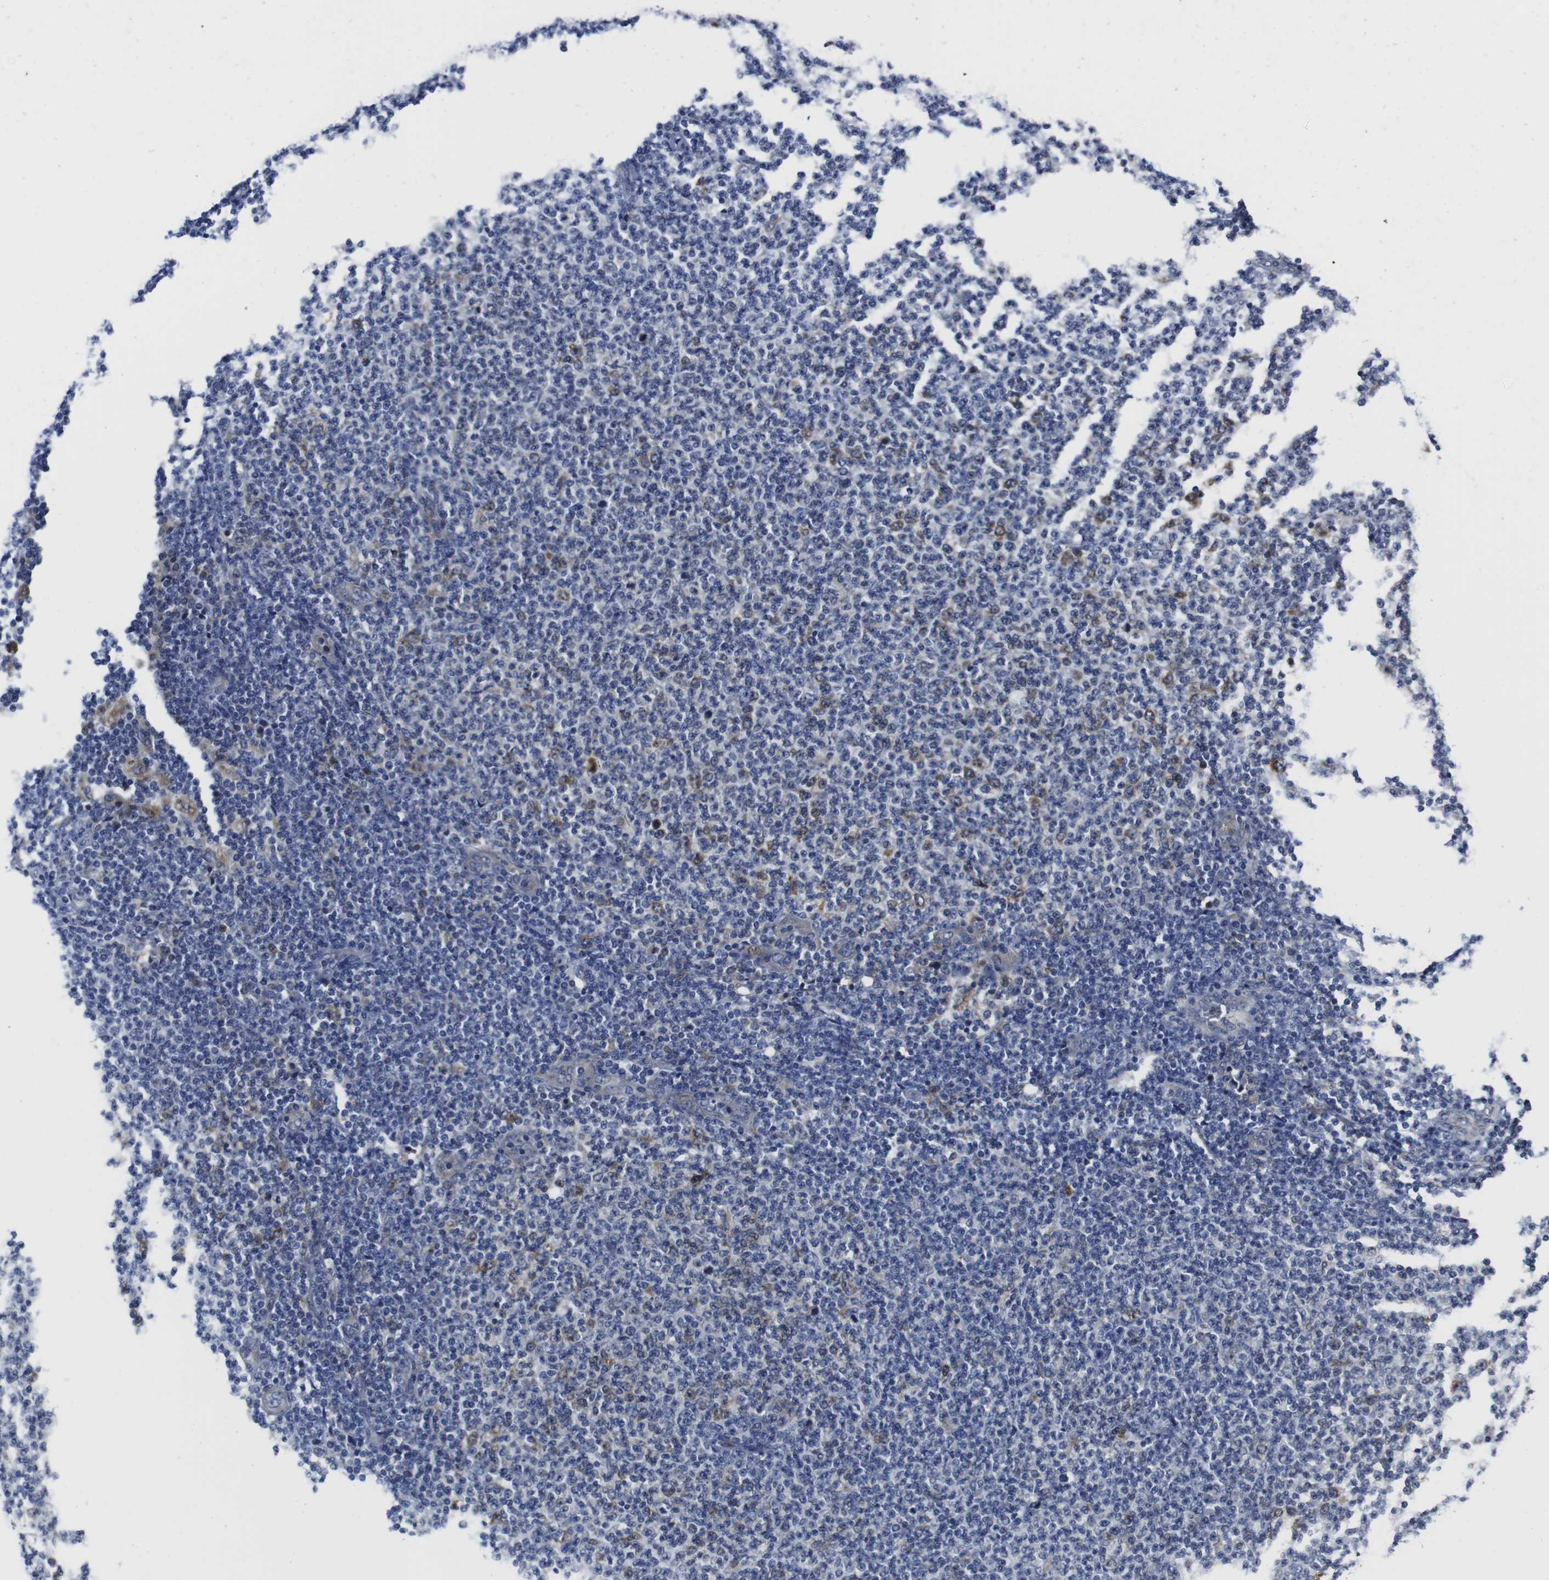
{"staining": {"intensity": "weak", "quantity": "<25%", "location": "cytoplasmic/membranous"}, "tissue": "lymphoma", "cell_type": "Tumor cells", "image_type": "cancer", "snomed": [{"axis": "morphology", "description": "Malignant lymphoma, non-Hodgkin's type, Low grade"}, {"axis": "topography", "description": "Lymph node"}], "caption": "Malignant lymphoma, non-Hodgkin's type (low-grade) stained for a protein using immunohistochemistry exhibits no staining tumor cells.", "gene": "EIF4A1", "patient": {"sex": "male", "age": 66}}